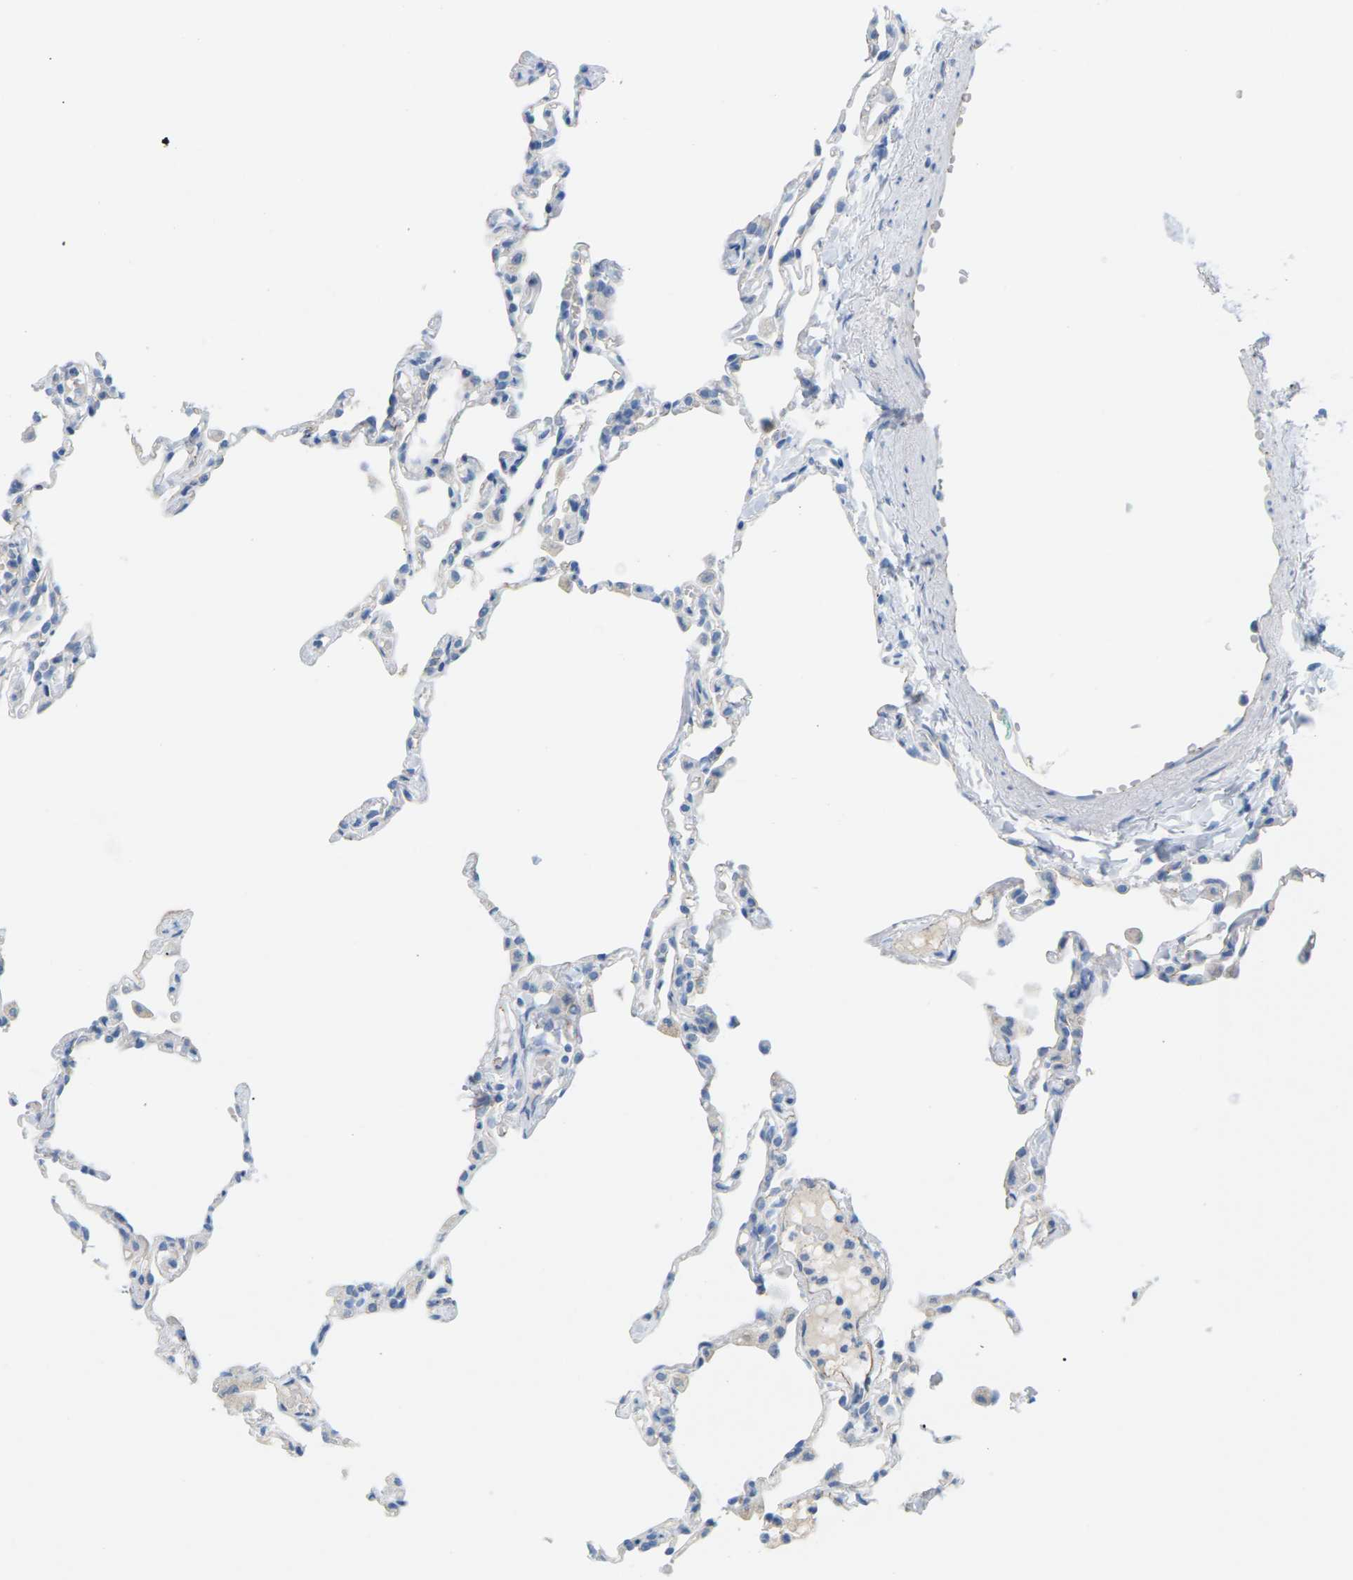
{"staining": {"intensity": "negative", "quantity": "none", "location": "none"}, "tissue": "lung", "cell_type": "Alveolar cells", "image_type": "normal", "snomed": [{"axis": "morphology", "description": "Normal tissue, NOS"}, {"axis": "topography", "description": "Lung"}], "caption": "This is an immunohistochemistry histopathology image of unremarkable lung. There is no expression in alveolar cells.", "gene": "CLDN3", "patient": {"sex": "female", "age": 49}}